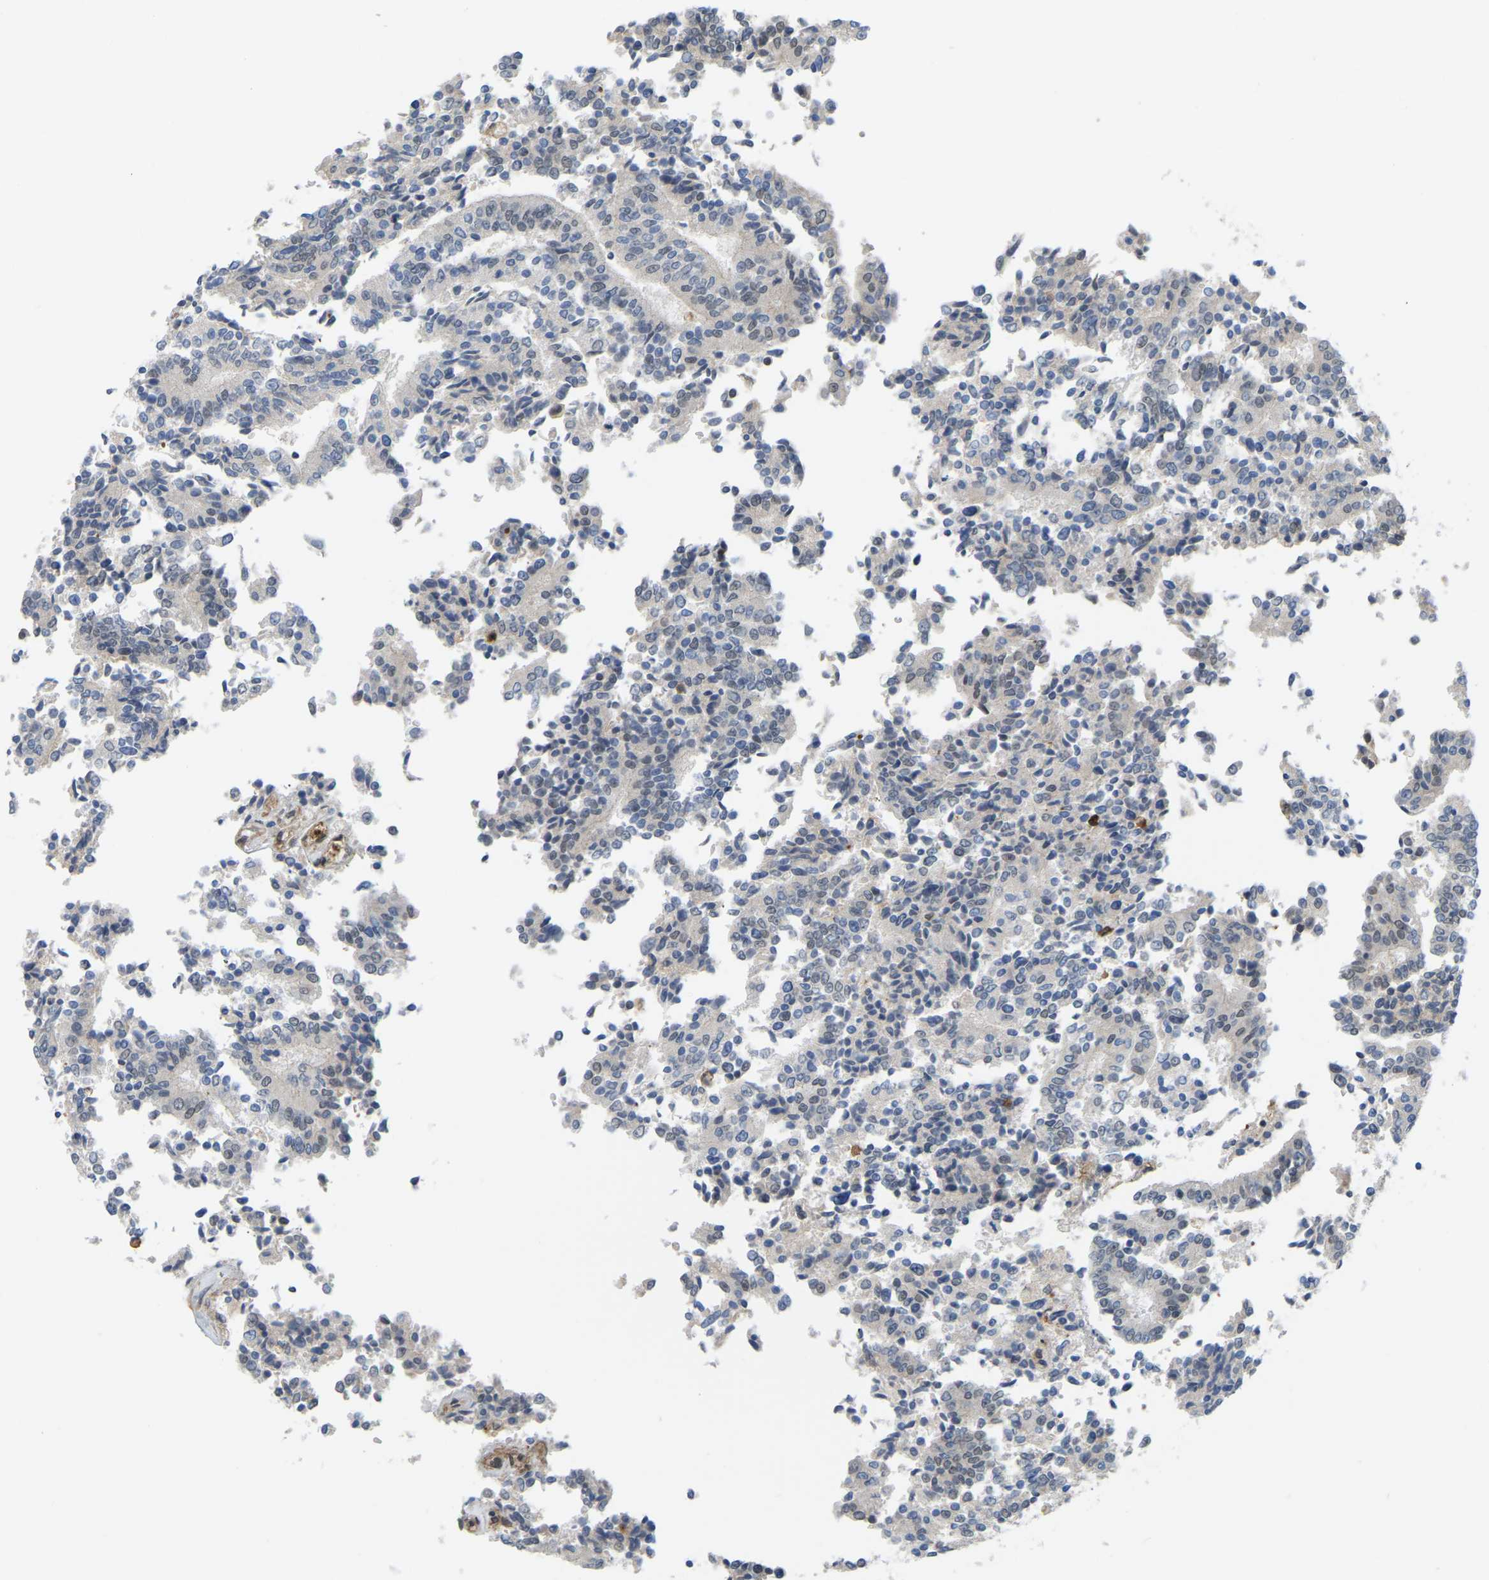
{"staining": {"intensity": "negative", "quantity": "none", "location": "none"}, "tissue": "prostate cancer", "cell_type": "Tumor cells", "image_type": "cancer", "snomed": [{"axis": "morphology", "description": "Normal tissue, NOS"}, {"axis": "morphology", "description": "Adenocarcinoma, High grade"}, {"axis": "topography", "description": "Prostate"}, {"axis": "topography", "description": "Seminal veicle"}], "caption": "This is an immunohistochemistry image of human prostate cancer. There is no expression in tumor cells.", "gene": "SERPINB5", "patient": {"sex": "male", "age": 55}}